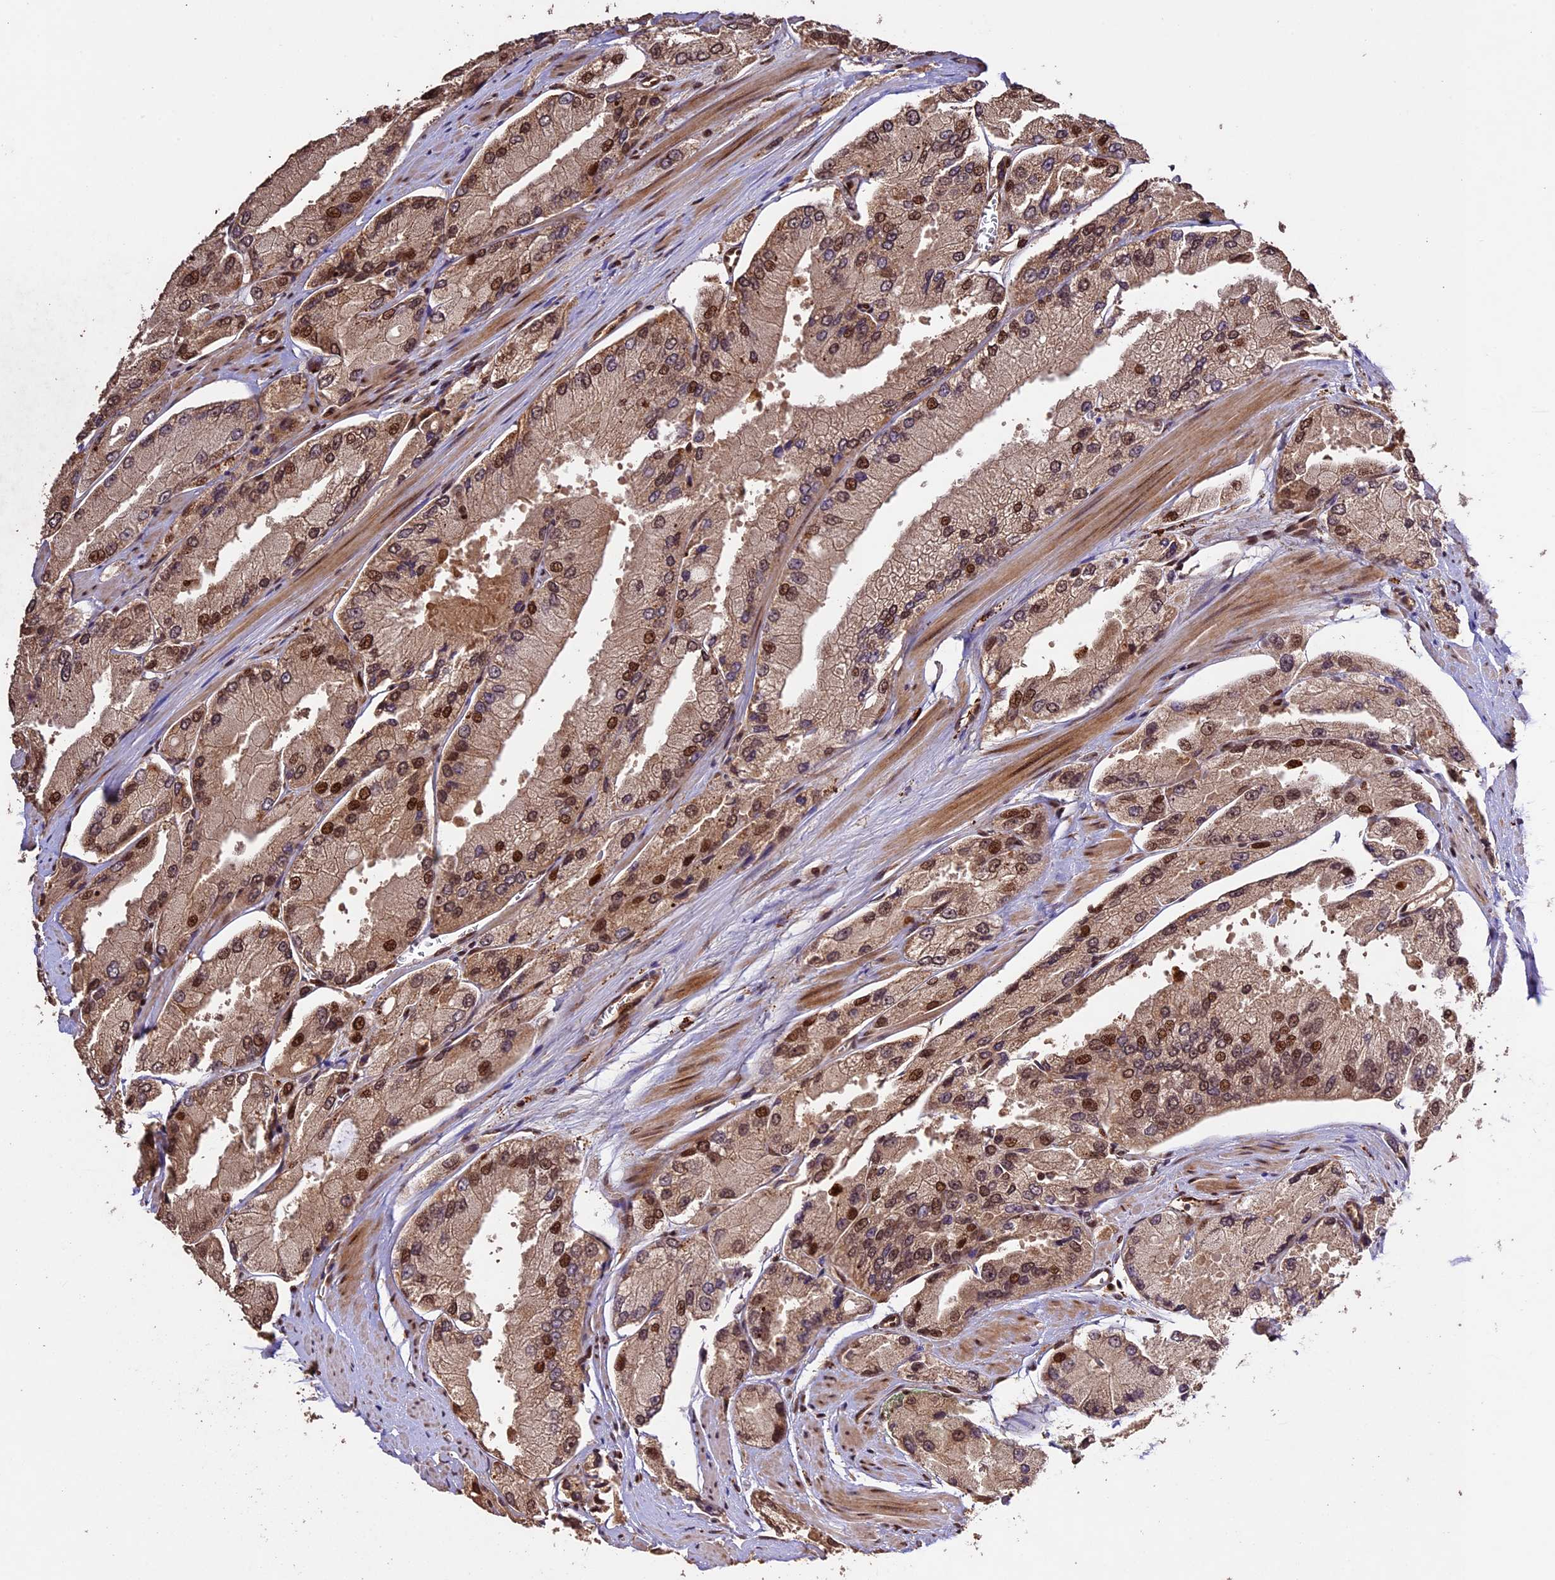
{"staining": {"intensity": "moderate", "quantity": ">75%", "location": "cytoplasmic/membranous,nuclear"}, "tissue": "prostate cancer", "cell_type": "Tumor cells", "image_type": "cancer", "snomed": [{"axis": "morphology", "description": "Adenocarcinoma, High grade"}, {"axis": "topography", "description": "Prostate"}], "caption": "The micrograph shows a brown stain indicating the presence of a protein in the cytoplasmic/membranous and nuclear of tumor cells in prostate cancer (high-grade adenocarcinoma).", "gene": "CDKN2AIP", "patient": {"sex": "male", "age": 58}}